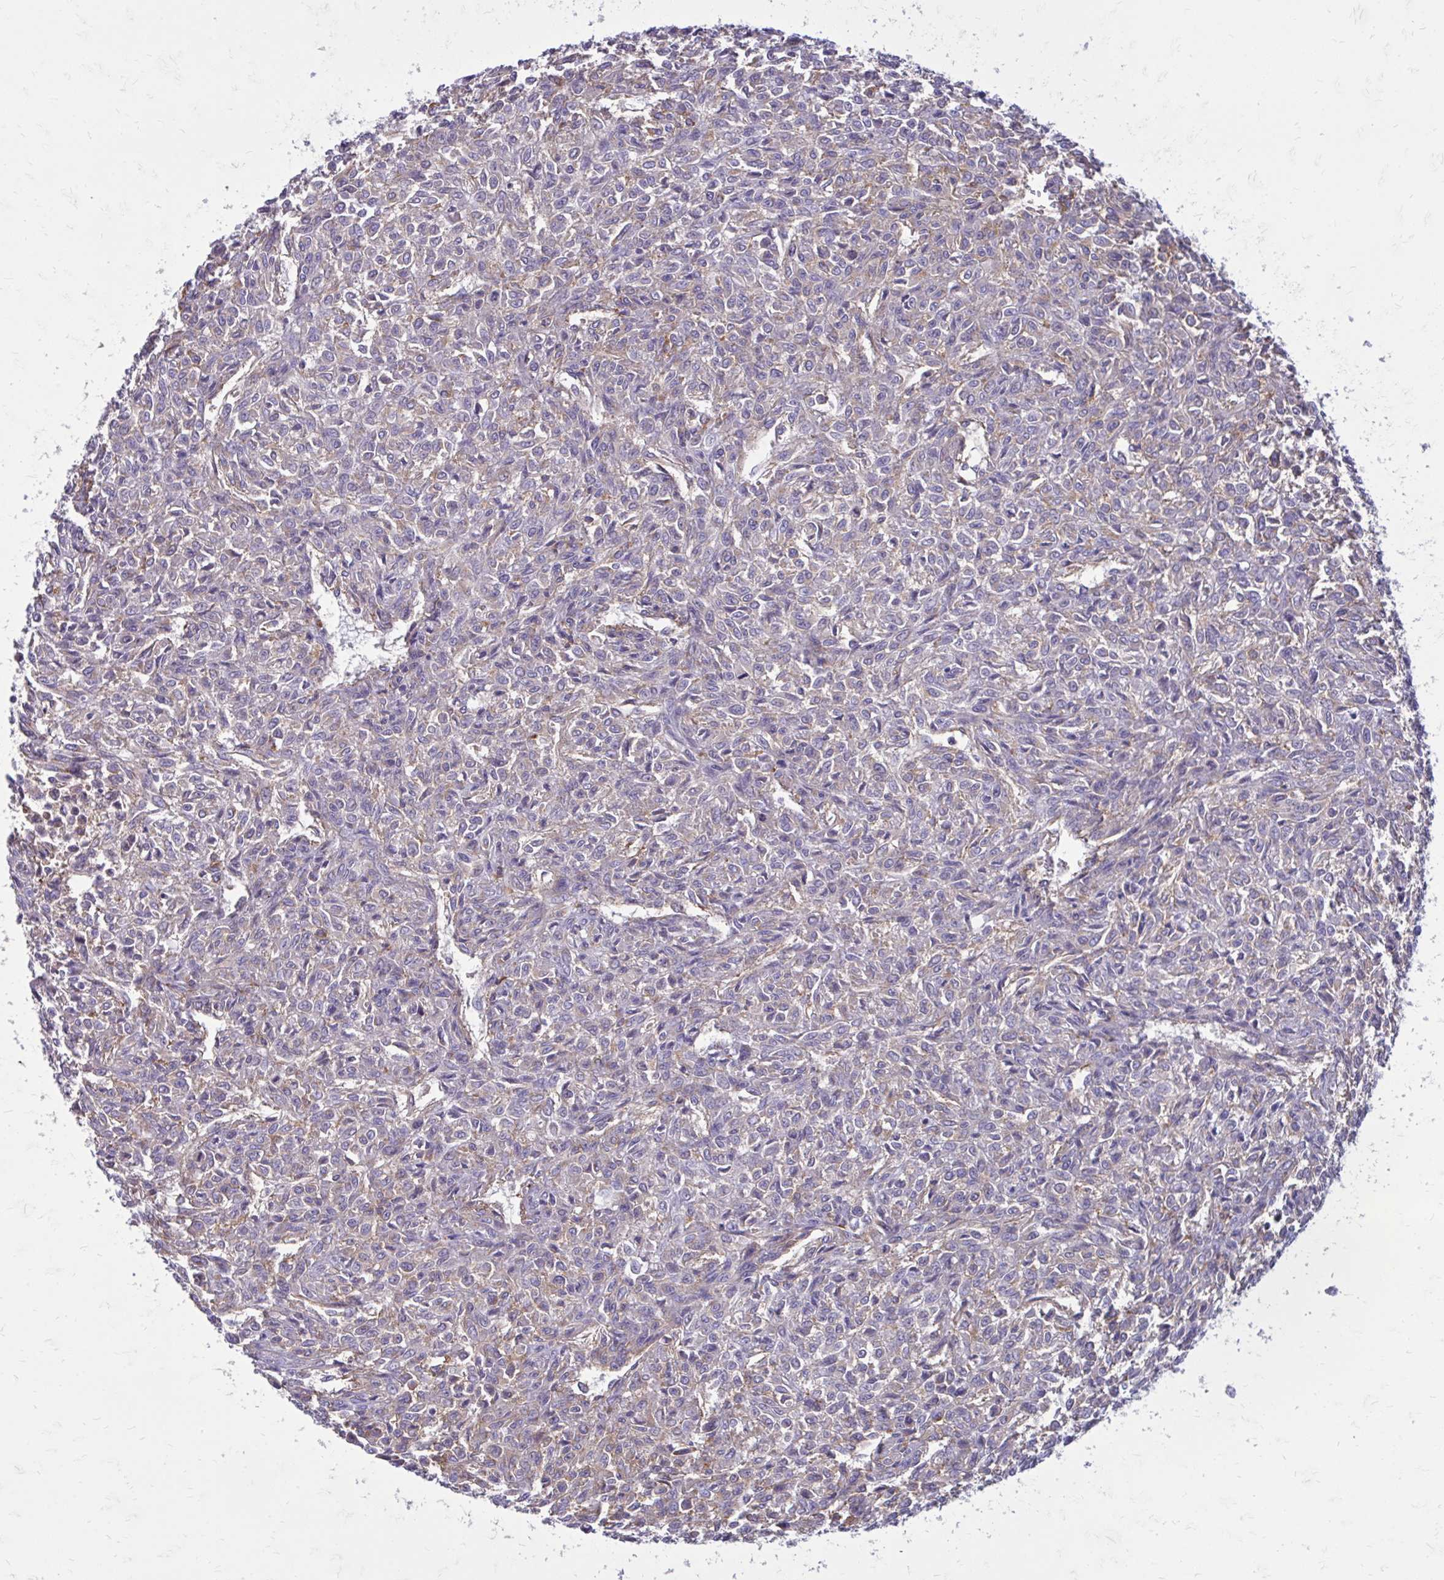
{"staining": {"intensity": "negative", "quantity": "none", "location": "none"}, "tissue": "renal cancer", "cell_type": "Tumor cells", "image_type": "cancer", "snomed": [{"axis": "morphology", "description": "Adenocarcinoma, NOS"}, {"axis": "topography", "description": "Kidney"}], "caption": "DAB (3,3'-diaminobenzidine) immunohistochemical staining of human adenocarcinoma (renal) shows no significant staining in tumor cells.", "gene": "CLTA", "patient": {"sex": "male", "age": 58}}